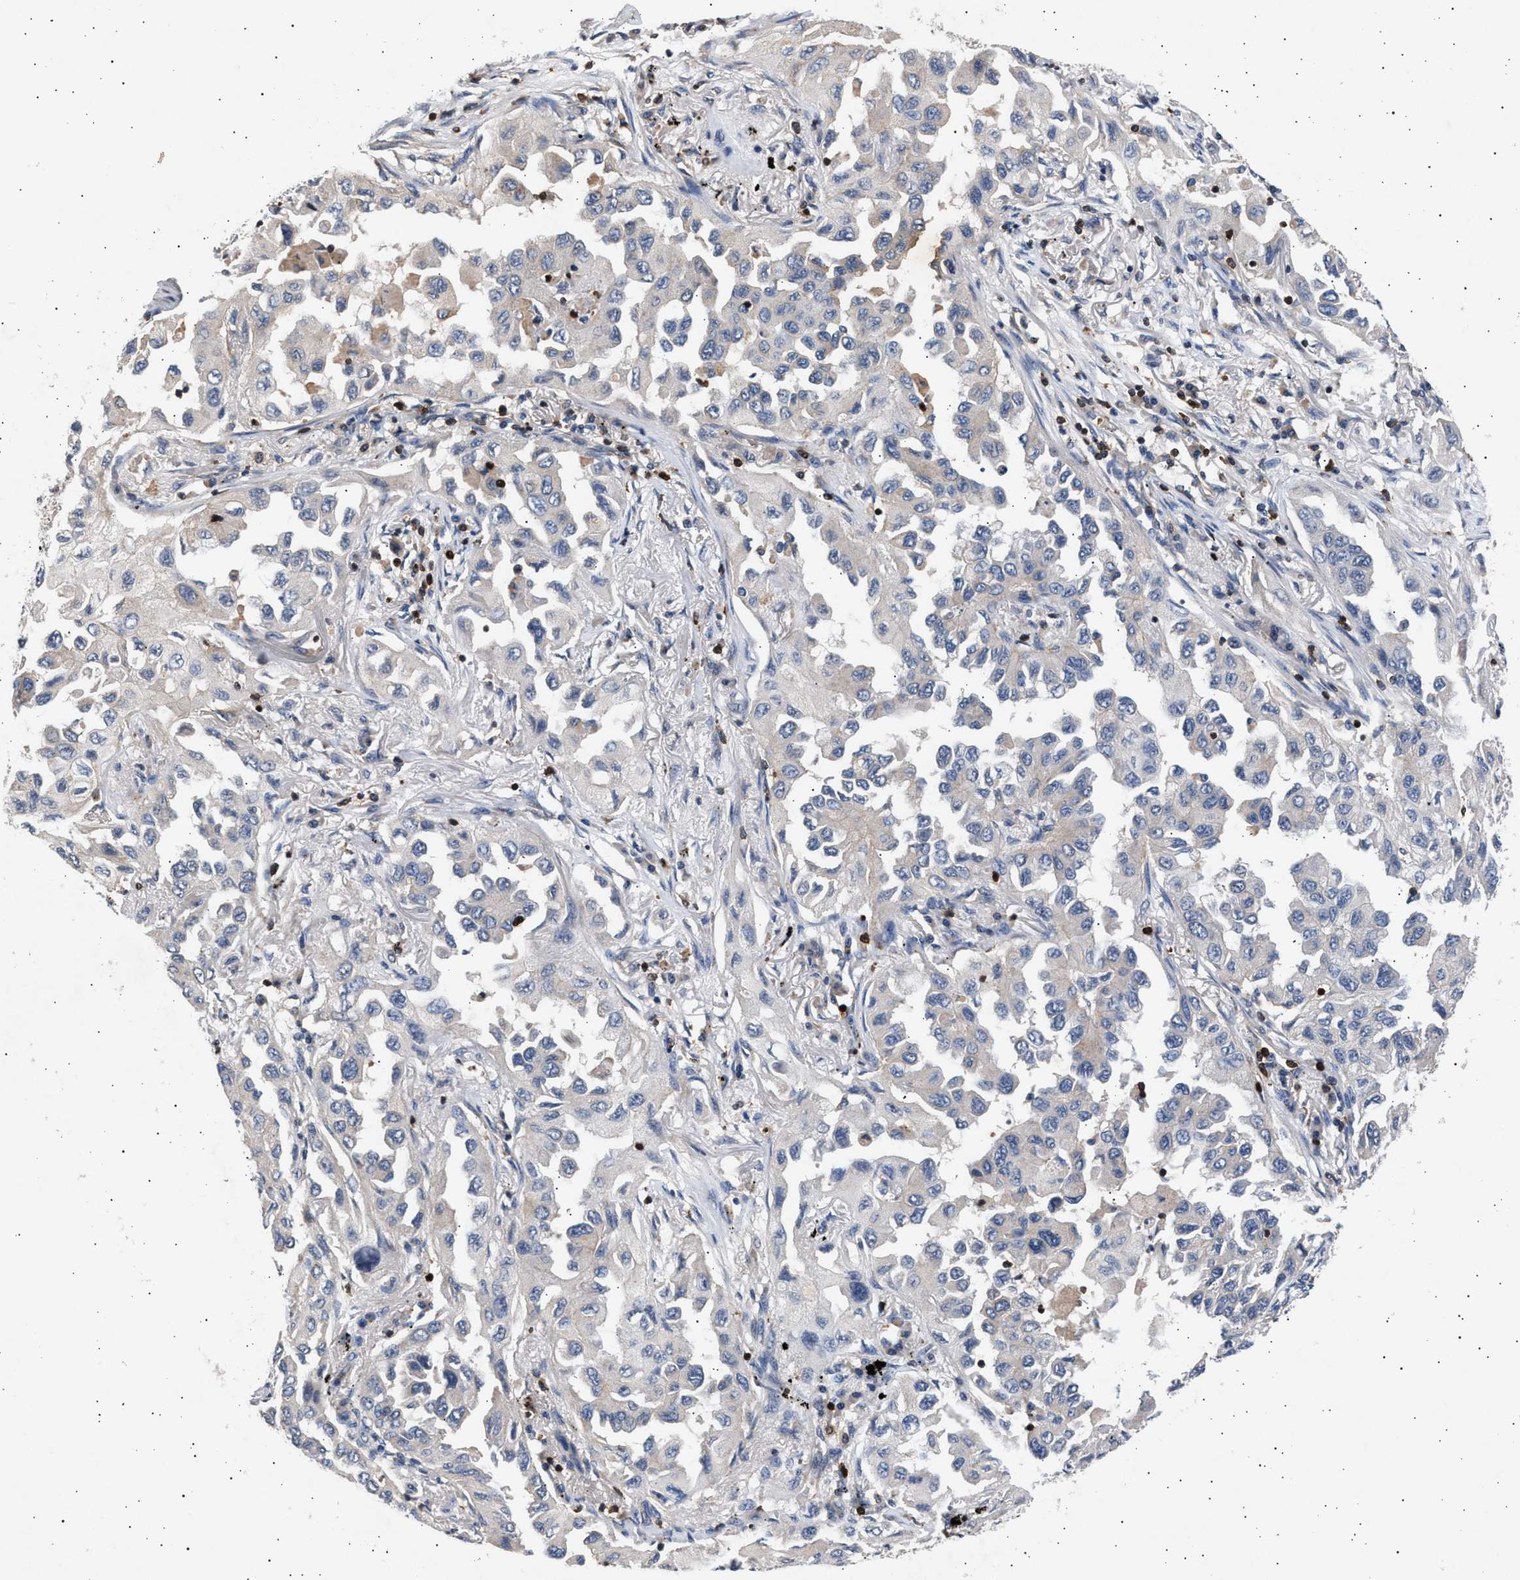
{"staining": {"intensity": "negative", "quantity": "none", "location": "none"}, "tissue": "lung cancer", "cell_type": "Tumor cells", "image_type": "cancer", "snomed": [{"axis": "morphology", "description": "Adenocarcinoma, NOS"}, {"axis": "topography", "description": "Lung"}], "caption": "Tumor cells are negative for brown protein staining in lung adenocarcinoma.", "gene": "GRAP2", "patient": {"sex": "female", "age": 65}}